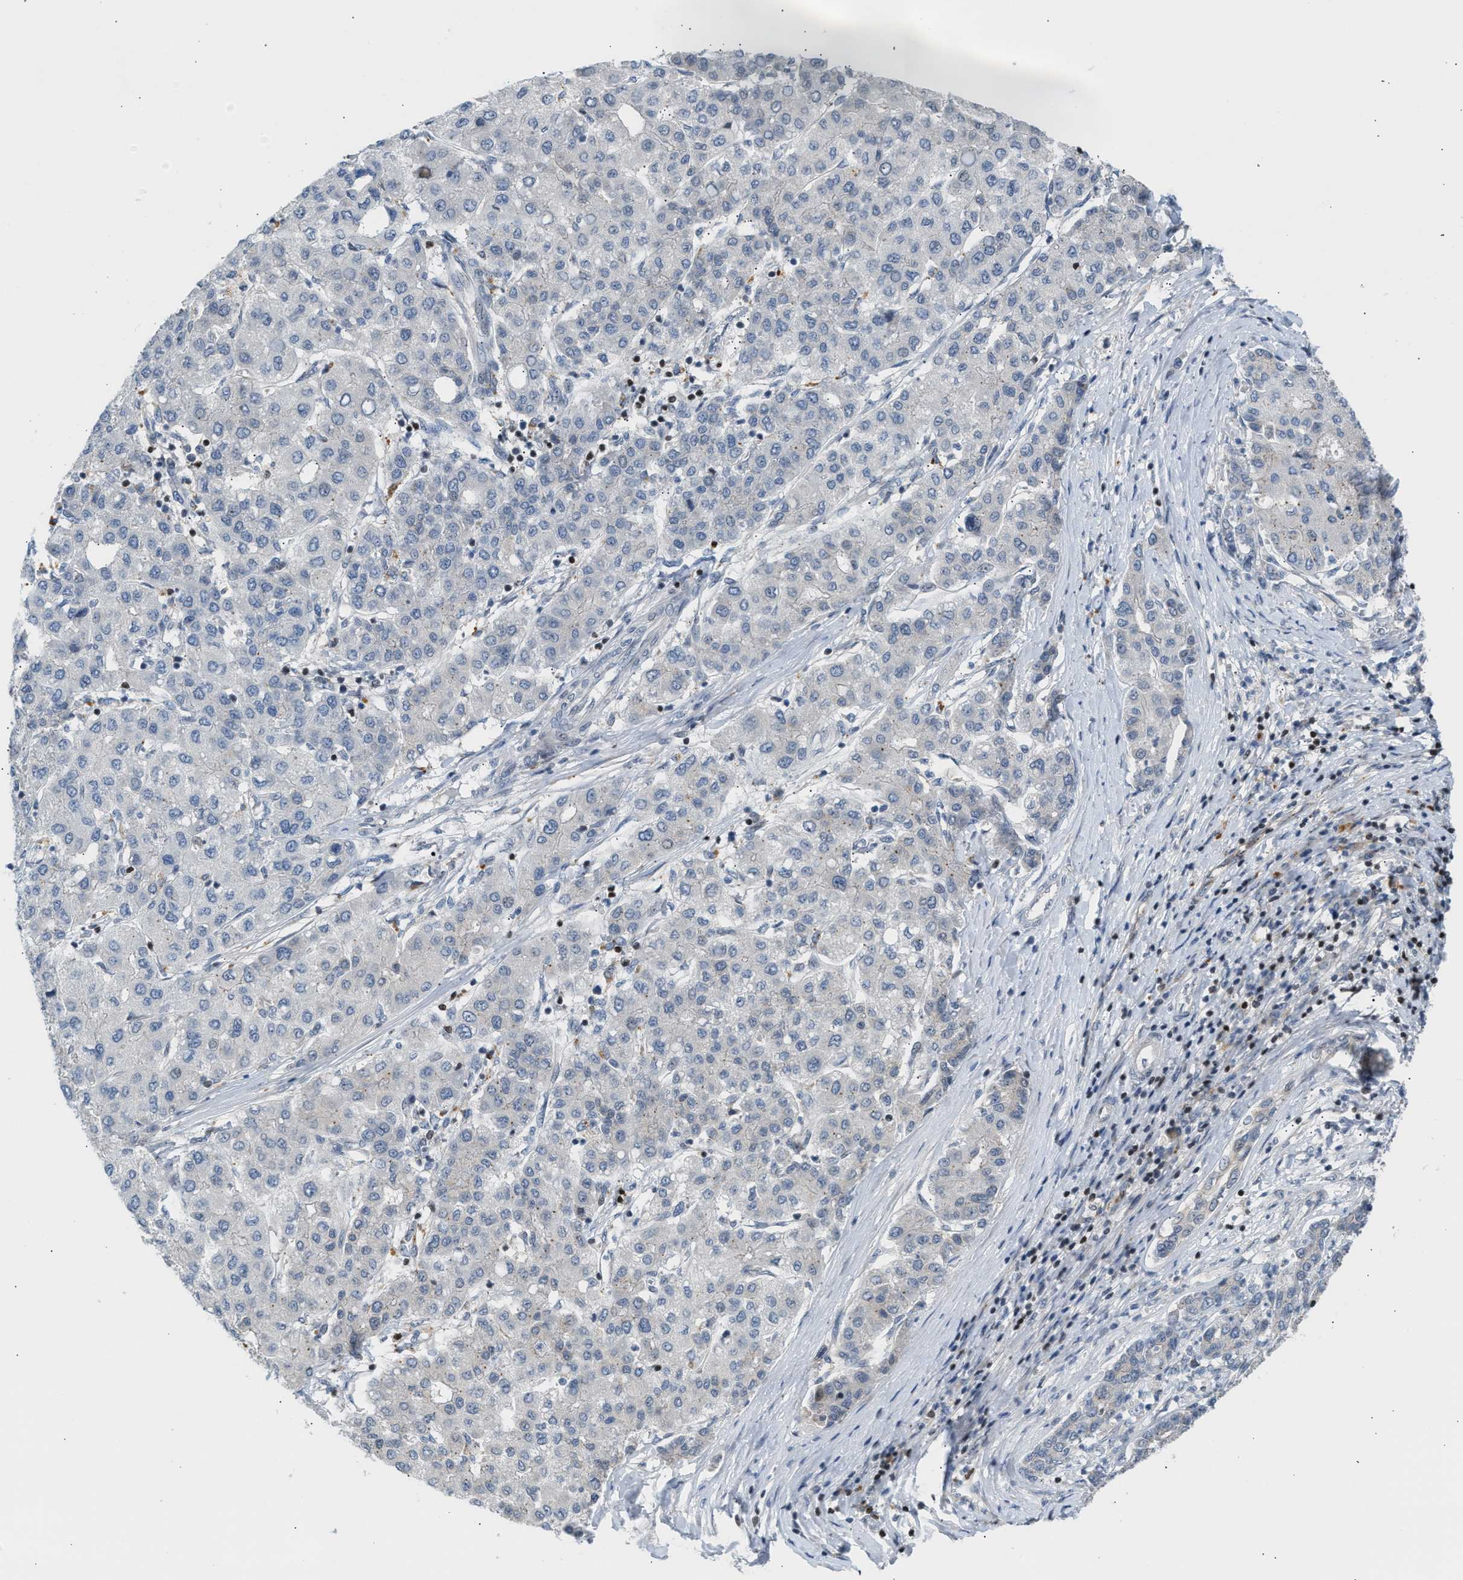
{"staining": {"intensity": "negative", "quantity": "none", "location": "none"}, "tissue": "liver cancer", "cell_type": "Tumor cells", "image_type": "cancer", "snomed": [{"axis": "morphology", "description": "Carcinoma, Hepatocellular, NOS"}, {"axis": "topography", "description": "Liver"}], "caption": "Liver cancer stained for a protein using IHC displays no positivity tumor cells.", "gene": "NPS", "patient": {"sex": "male", "age": 65}}